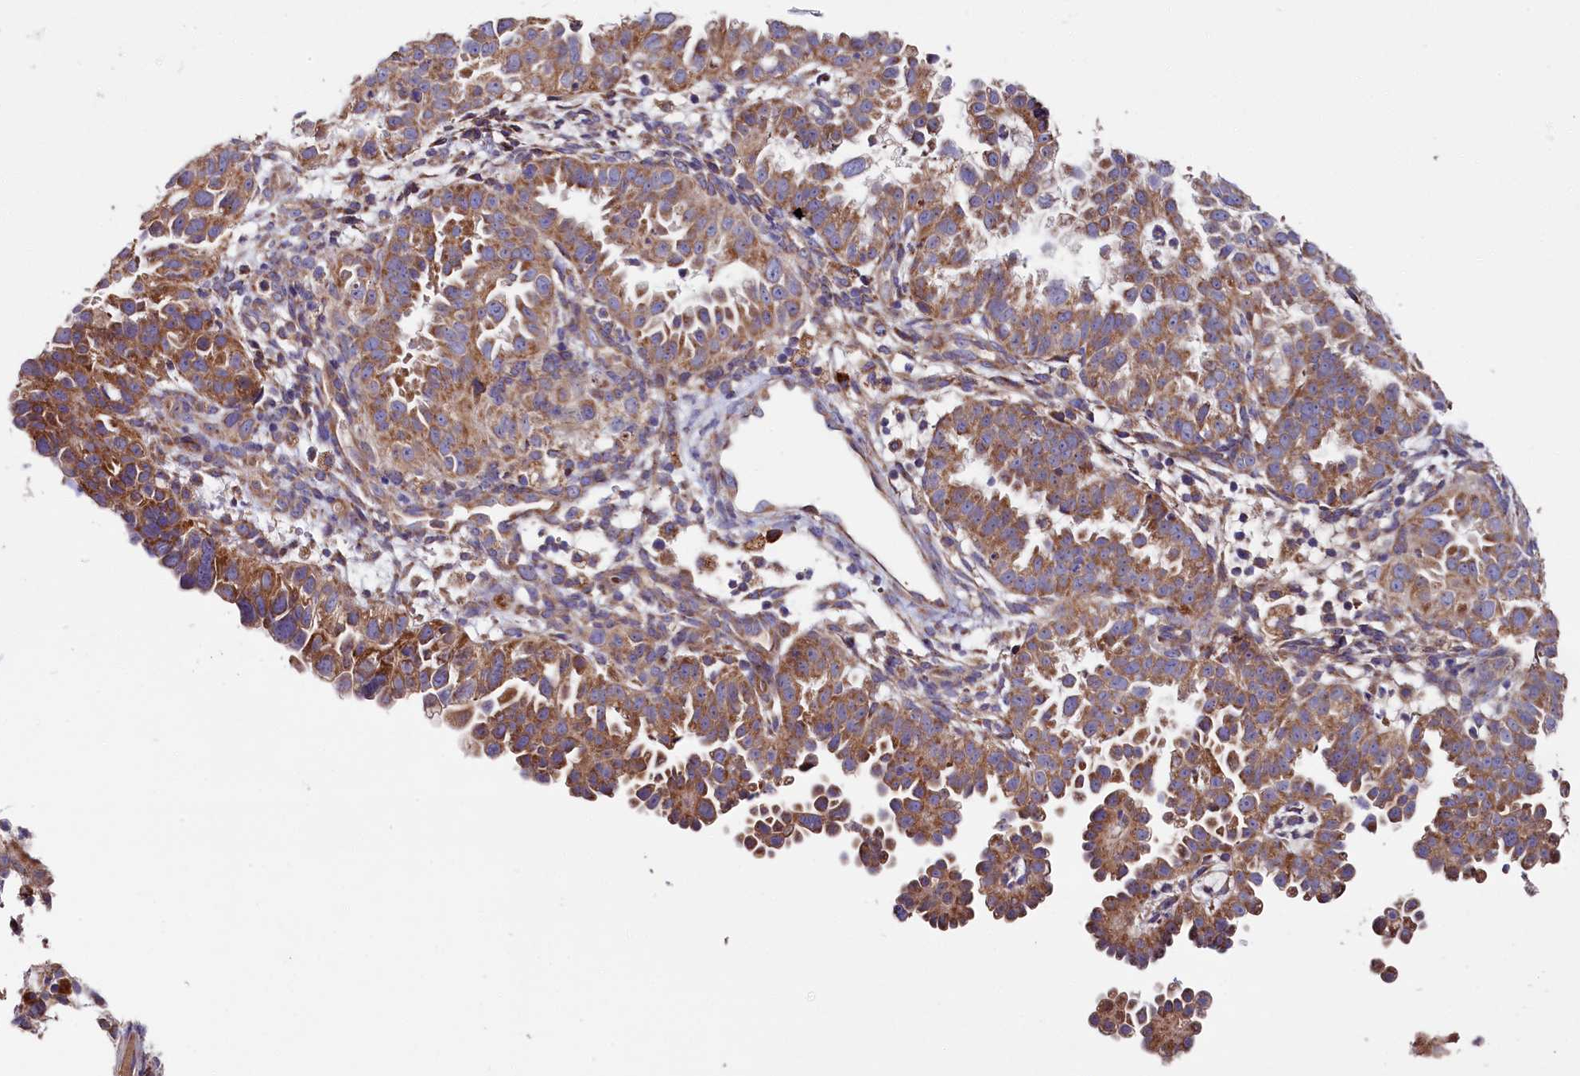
{"staining": {"intensity": "moderate", "quantity": ">75%", "location": "cytoplasmic/membranous"}, "tissue": "endometrial cancer", "cell_type": "Tumor cells", "image_type": "cancer", "snomed": [{"axis": "morphology", "description": "Adenocarcinoma, NOS"}, {"axis": "topography", "description": "Endometrium"}], "caption": "Tumor cells exhibit moderate cytoplasmic/membranous staining in approximately >75% of cells in endometrial cancer.", "gene": "ZSWIM1", "patient": {"sex": "female", "age": 85}}